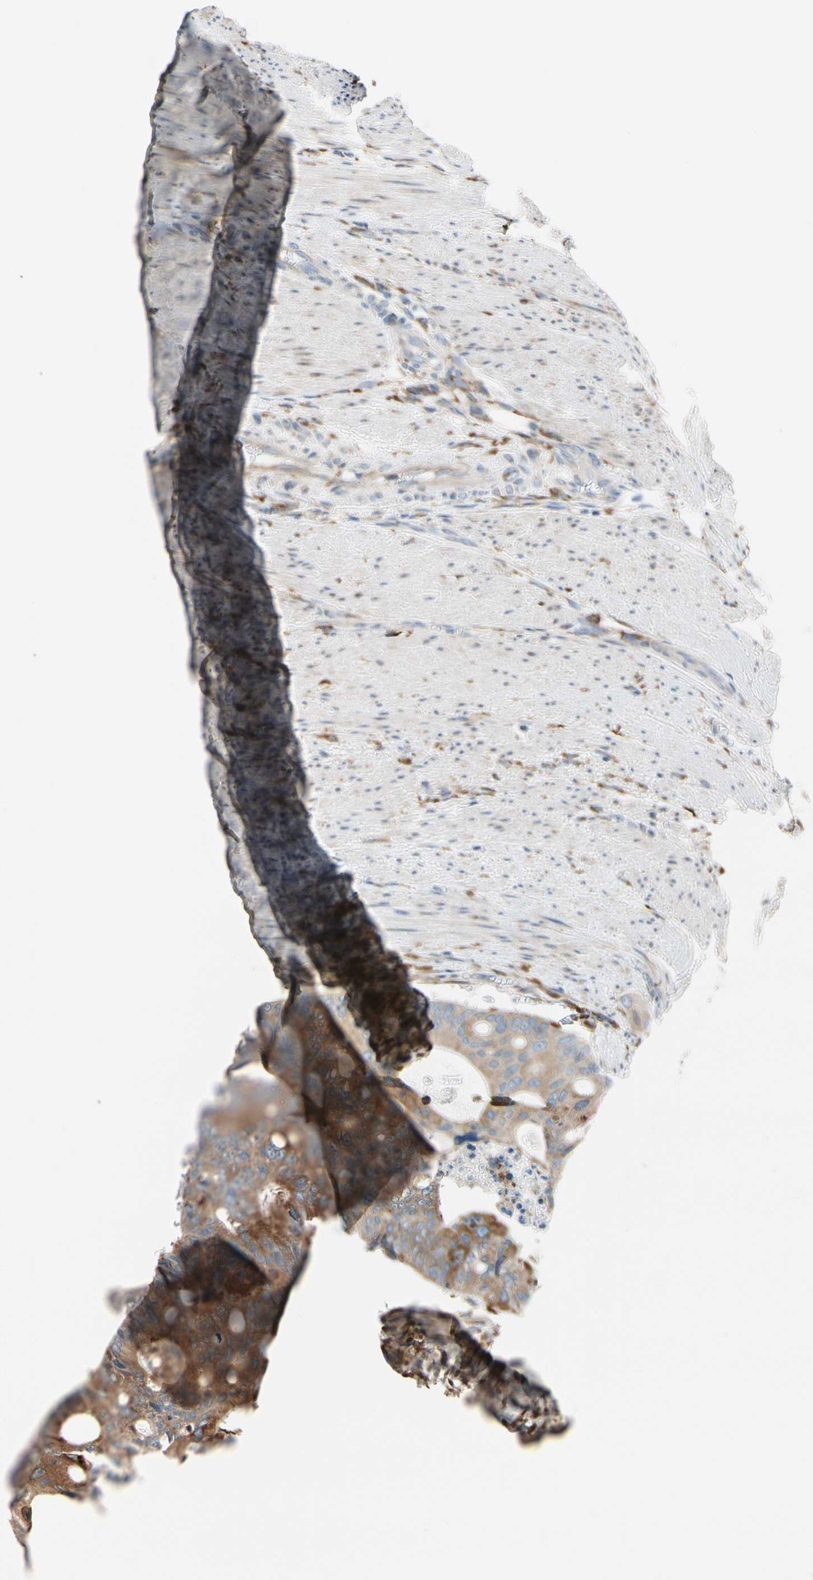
{"staining": {"intensity": "weak", "quantity": ">75%", "location": "cytoplasmic/membranous"}, "tissue": "colorectal cancer", "cell_type": "Tumor cells", "image_type": "cancer", "snomed": [{"axis": "morphology", "description": "Adenocarcinoma, NOS"}, {"axis": "topography", "description": "Colon"}], "caption": "High-magnification brightfield microscopy of colorectal cancer (adenocarcinoma) stained with DAB (3,3'-diaminobenzidine) (brown) and counterstained with hematoxylin (blue). tumor cells exhibit weak cytoplasmic/membranous positivity is seen in about>75% of cells.", "gene": "LRPAP1", "patient": {"sex": "female", "age": 57}}